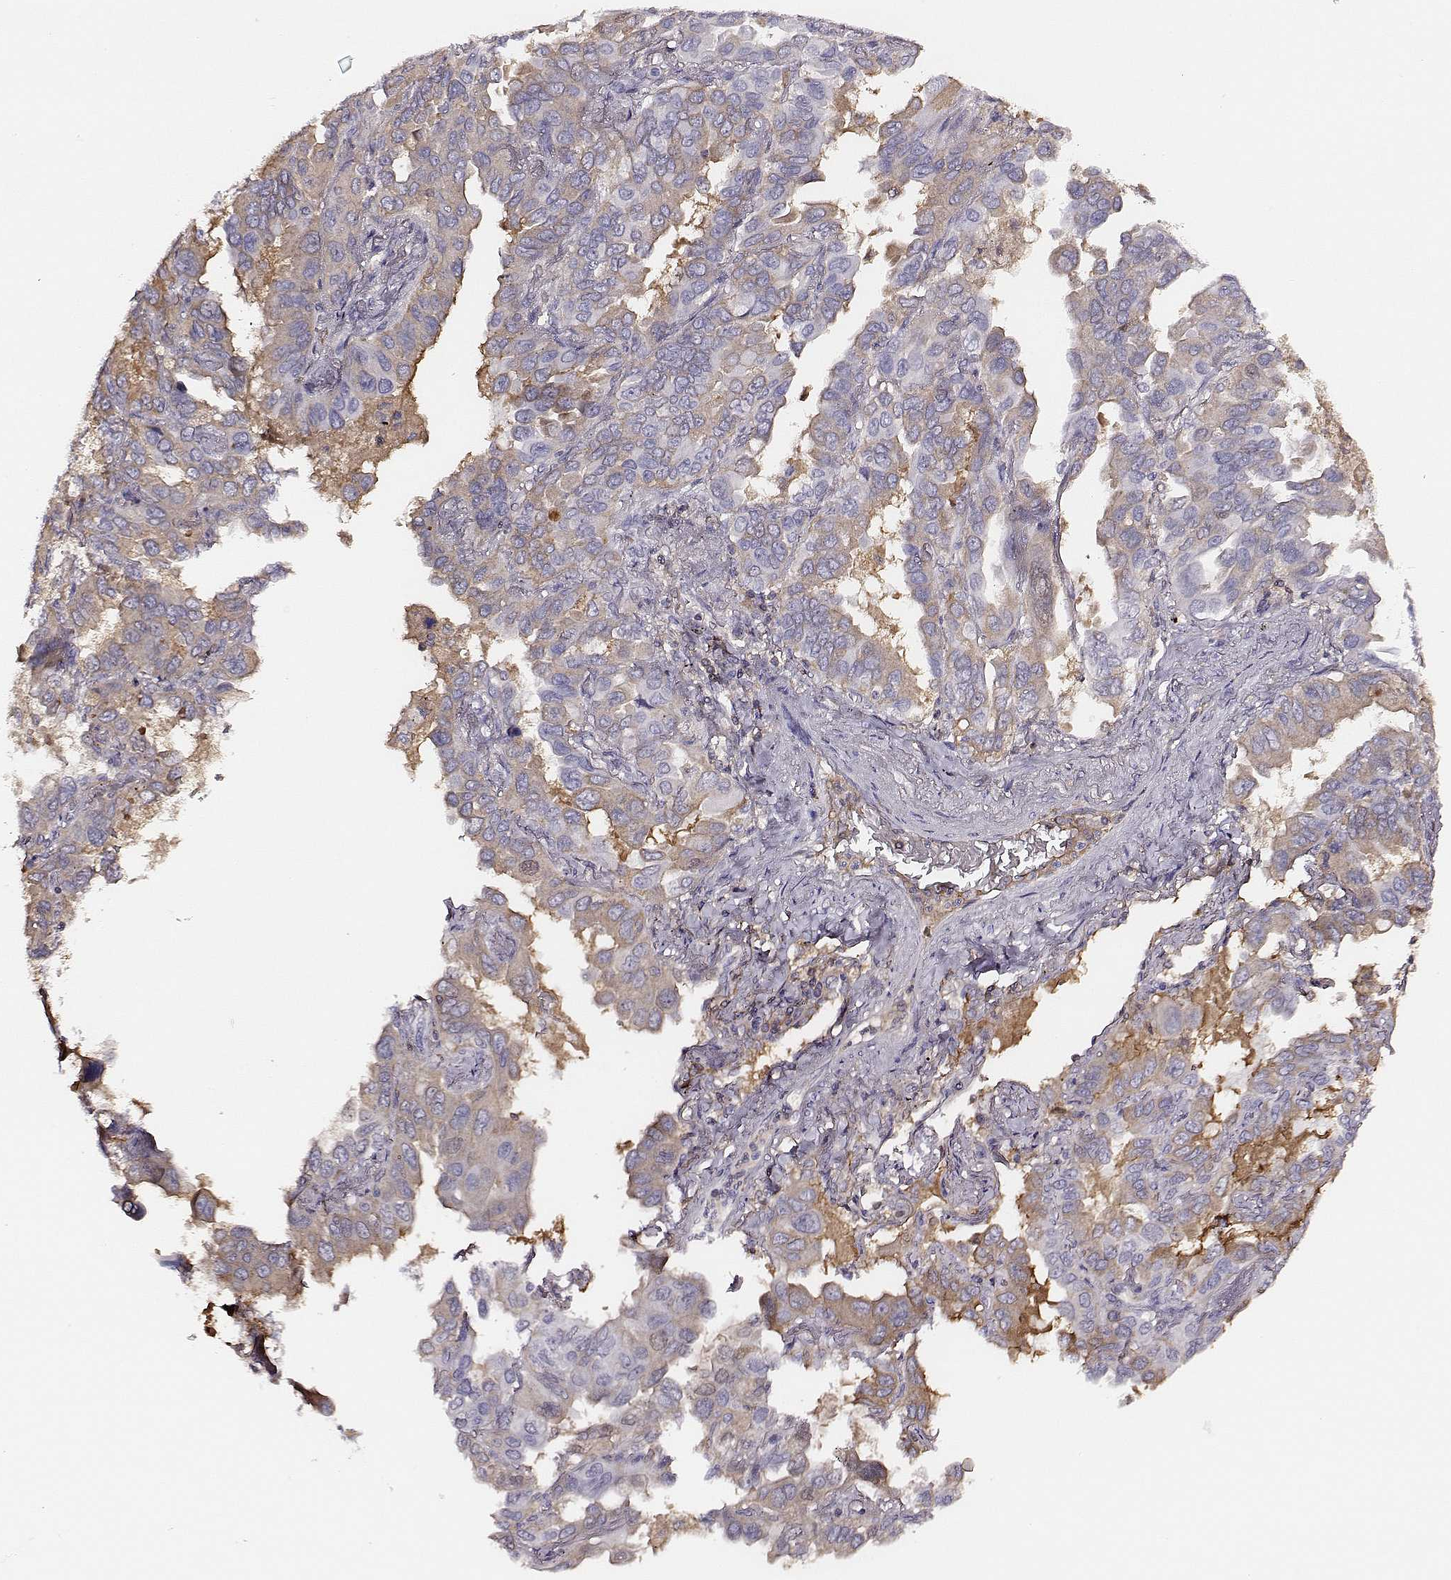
{"staining": {"intensity": "weak", "quantity": "25%-75%", "location": "cytoplasmic/membranous"}, "tissue": "lung cancer", "cell_type": "Tumor cells", "image_type": "cancer", "snomed": [{"axis": "morphology", "description": "Adenocarcinoma, NOS"}, {"axis": "topography", "description": "Lung"}], "caption": "Approximately 25%-75% of tumor cells in human adenocarcinoma (lung) display weak cytoplasmic/membranous protein staining as visualized by brown immunohistochemical staining.", "gene": "TF", "patient": {"sex": "male", "age": 64}}